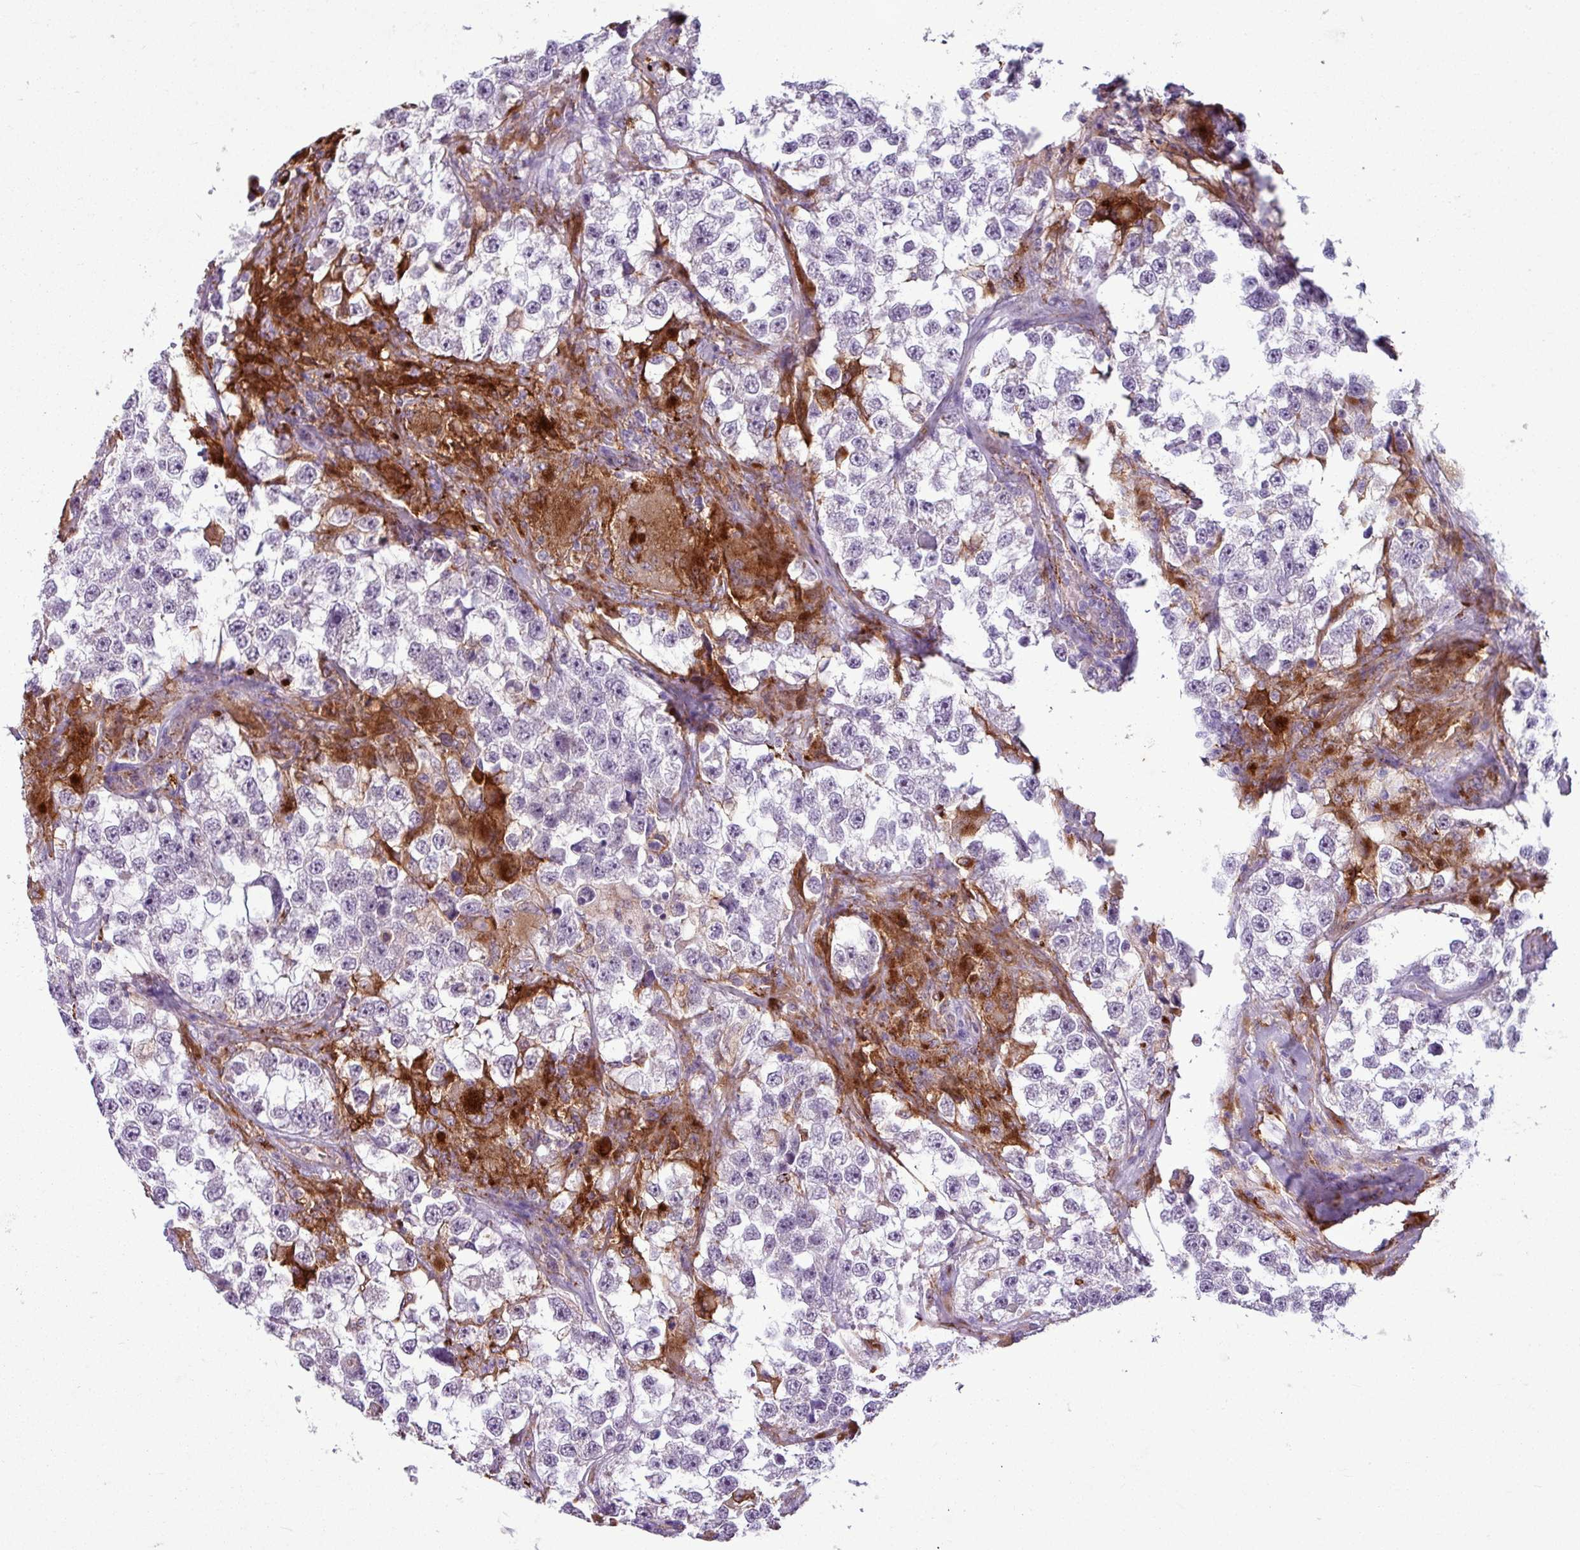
{"staining": {"intensity": "negative", "quantity": "none", "location": "none"}, "tissue": "testis cancer", "cell_type": "Tumor cells", "image_type": "cancer", "snomed": [{"axis": "morphology", "description": "Seminoma, NOS"}, {"axis": "topography", "description": "Testis"}], "caption": "The histopathology image reveals no staining of tumor cells in testis cancer. (DAB (3,3'-diaminobenzidine) IHC with hematoxylin counter stain).", "gene": "C9orf24", "patient": {"sex": "male", "age": 46}}